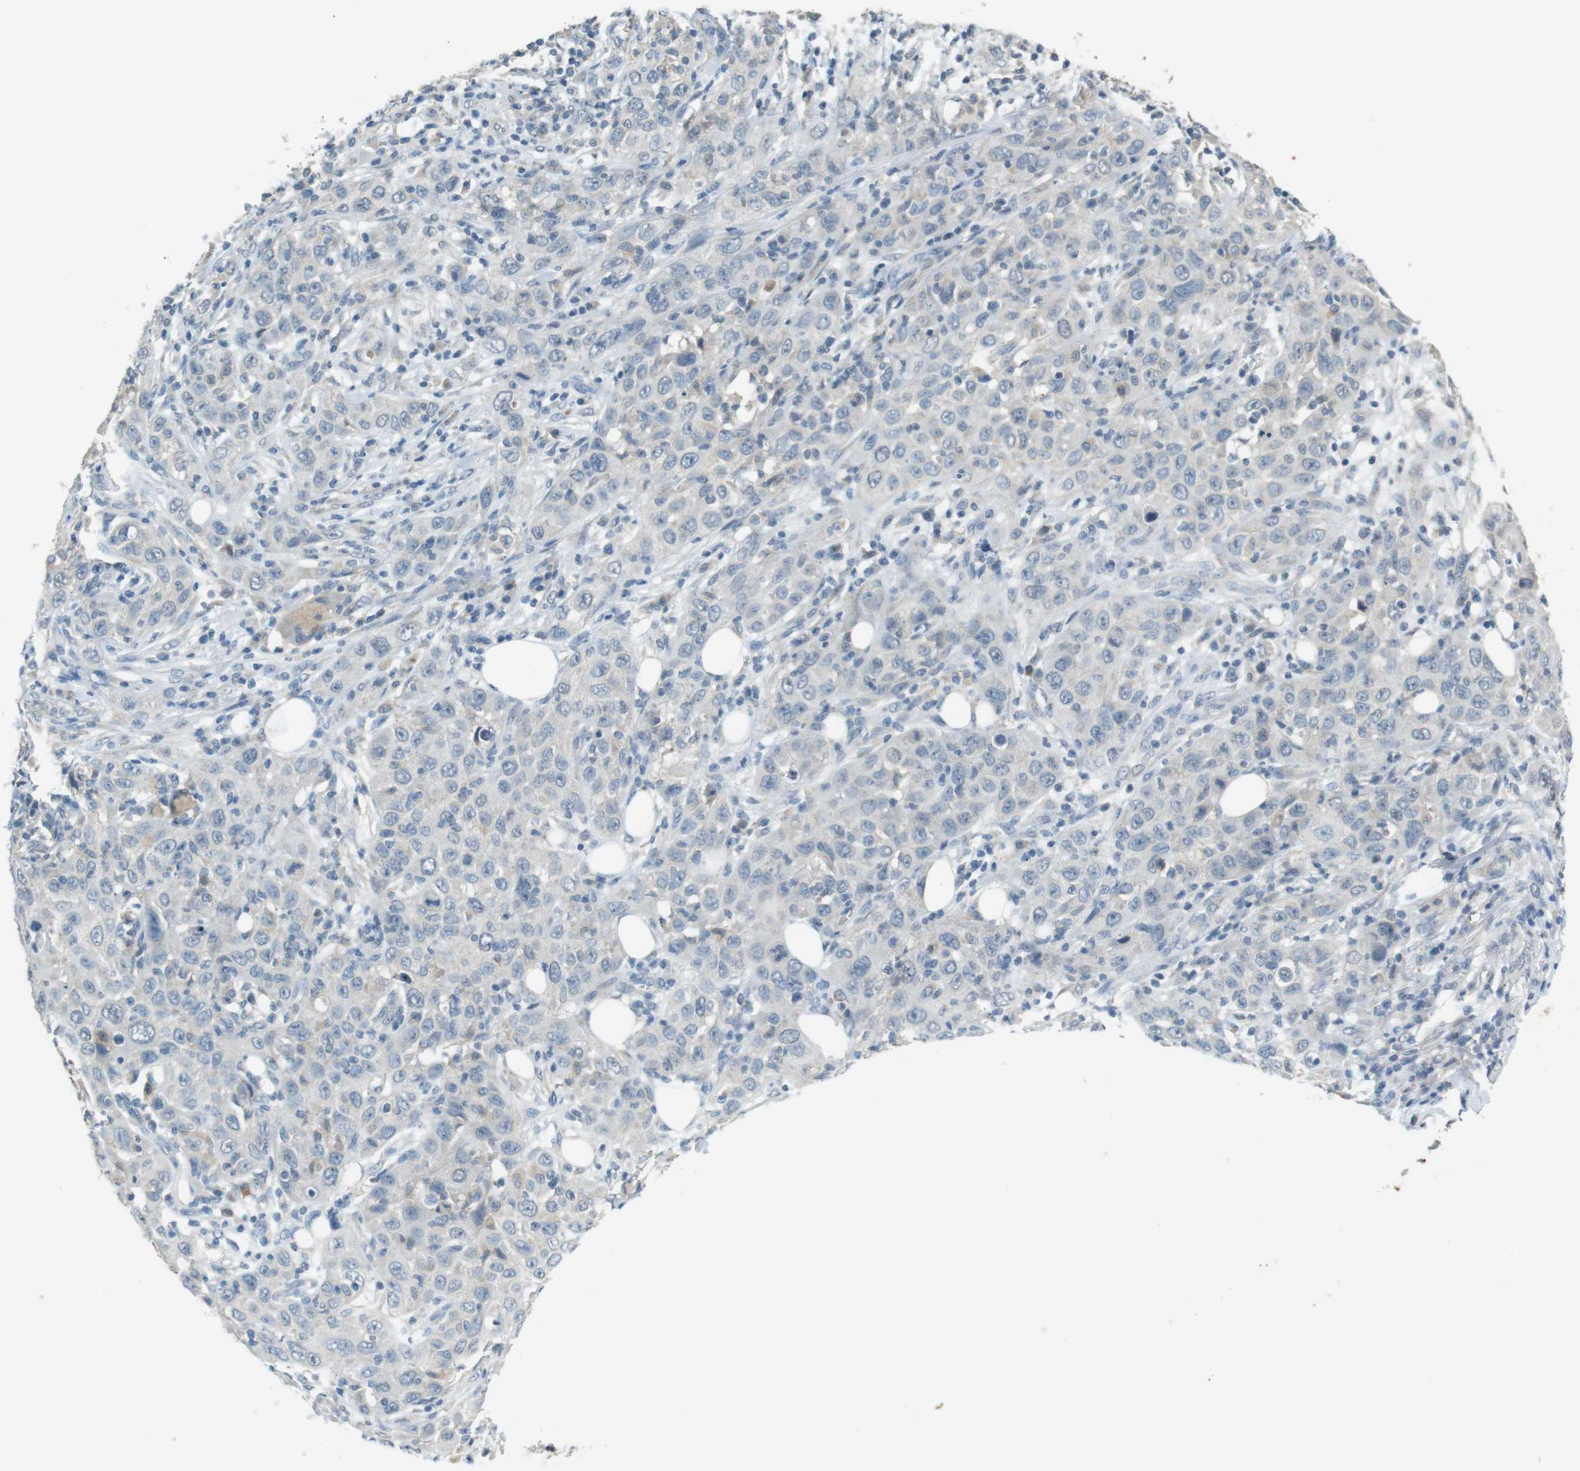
{"staining": {"intensity": "negative", "quantity": "none", "location": "none"}, "tissue": "skin cancer", "cell_type": "Tumor cells", "image_type": "cancer", "snomed": [{"axis": "morphology", "description": "Squamous cell carcinoma, NOS"}, {"axis": "topography", "description": "Skin"}], "caption": "High magnification brightfield microscopy of skin cancer stained with DAB (brown) and counterstained with hematoxylin (blue): tumor cells show no significant positivity.", "gene": "MUC5B", "patient": {"sex": "female", "age": 88}}